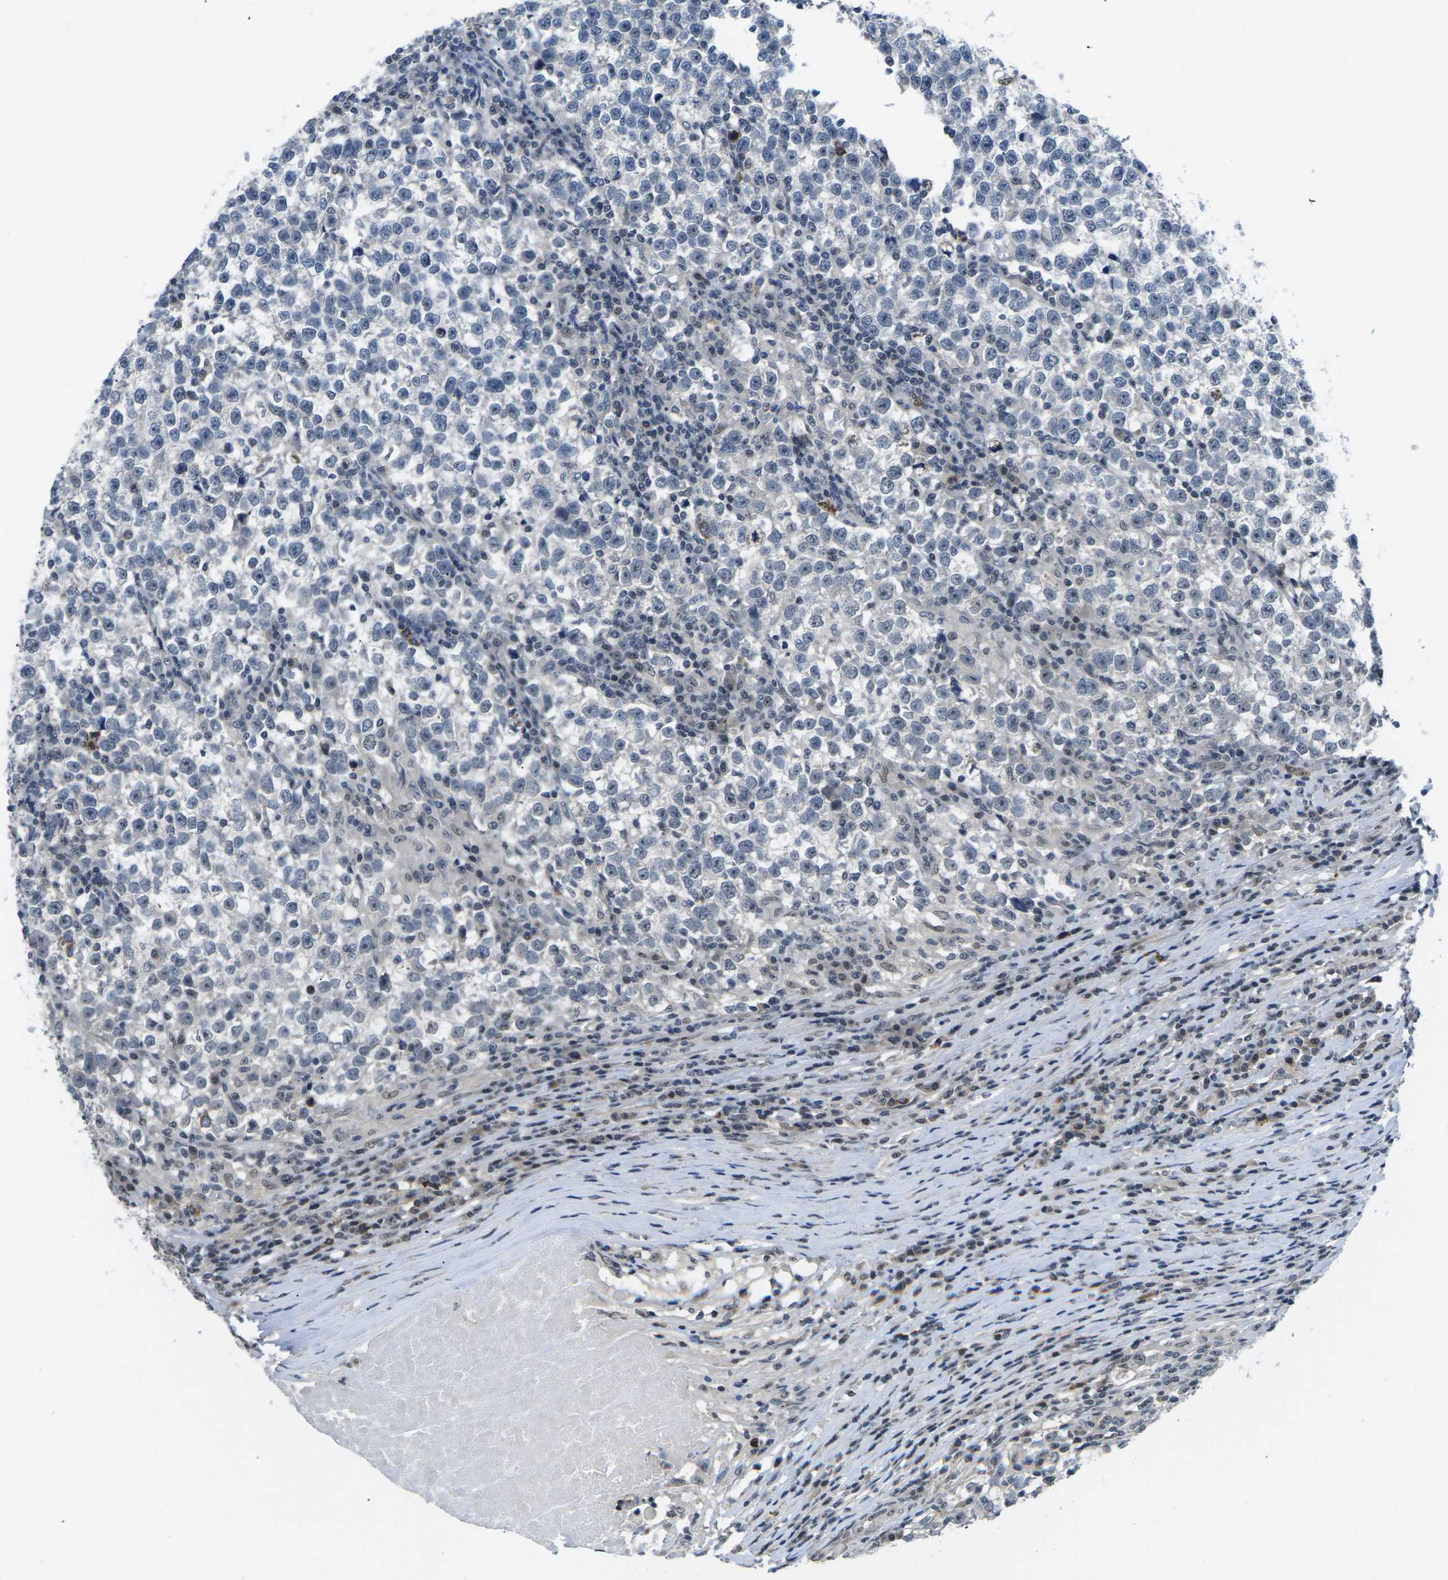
{"staining": {"intensity": "negative", "quantity": "none", "location": "none"}, "tissue": "testis cancer", "cell_type": "Tumor cells", "image_type": "cancer", "snomed": [{"axis": "morphology", "description": "Normal tissue, NOS"}, {"axis": "morphology", "description": "Seminoma, NOS"}, {"axis": "topography", "description": "Testis"}], "caption": "Image shows no significant protein positivity in tumor cells of seminoma (testis).", "gene": "NSRP1", "patient": {"sex": "male", "age": 43}}